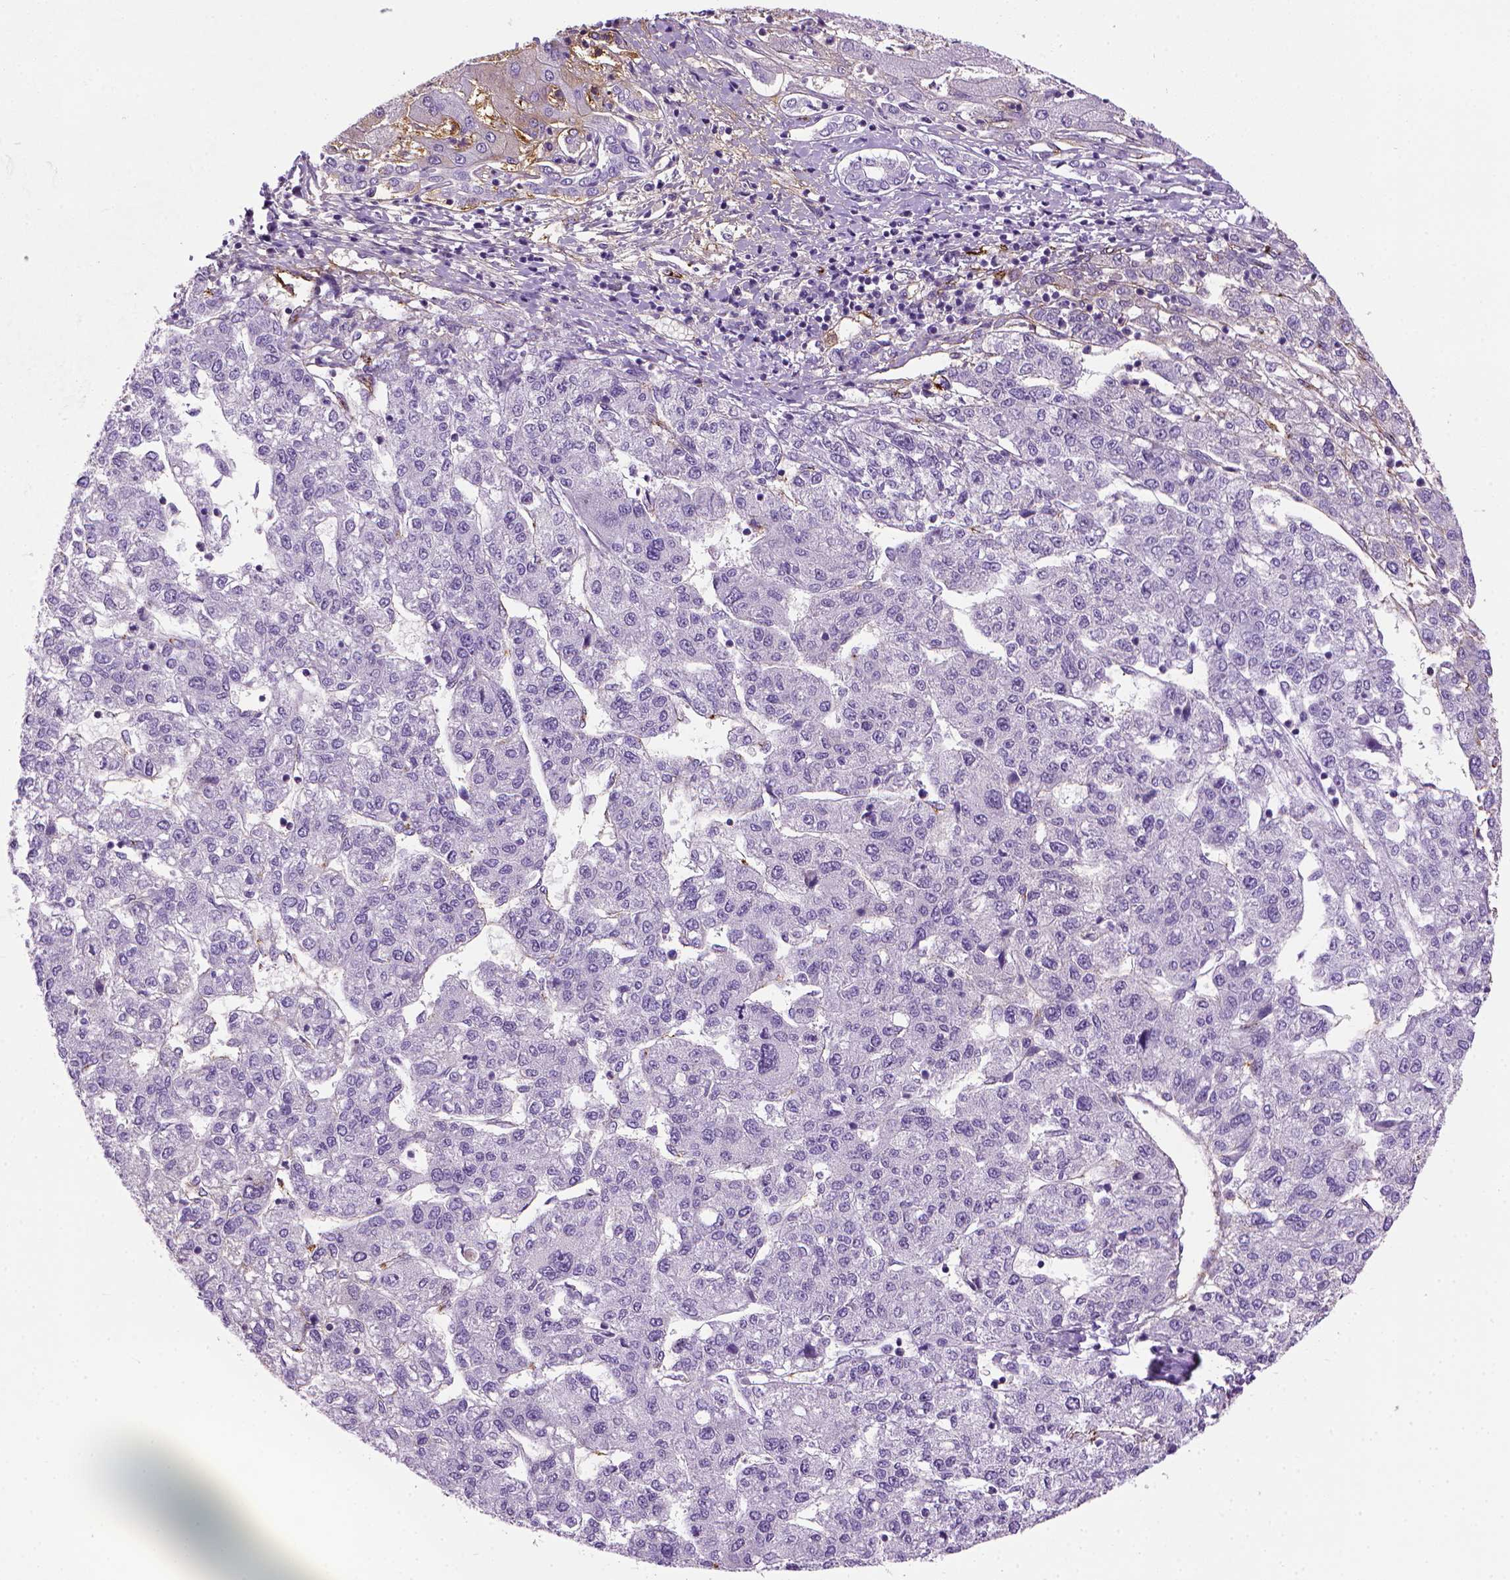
{"staining": {"intensity": "negative", "quantity": "none", "location": "none"}, "tissue": "liver cancer", "cell_type": "Tumor cells", "image_type": "cancer", "snomed": [{"axis": "morphology", "description": "Carcinoma, Hepatocellular, NOS"}, {"axis": "topography", "description": "Liver"}], "caption": "Image shows no significant protein expression in tumor cells of hepatocellular carcinoma (liver).", "gene": "VWF", "patient": {"sex": "male", "age": 56}}